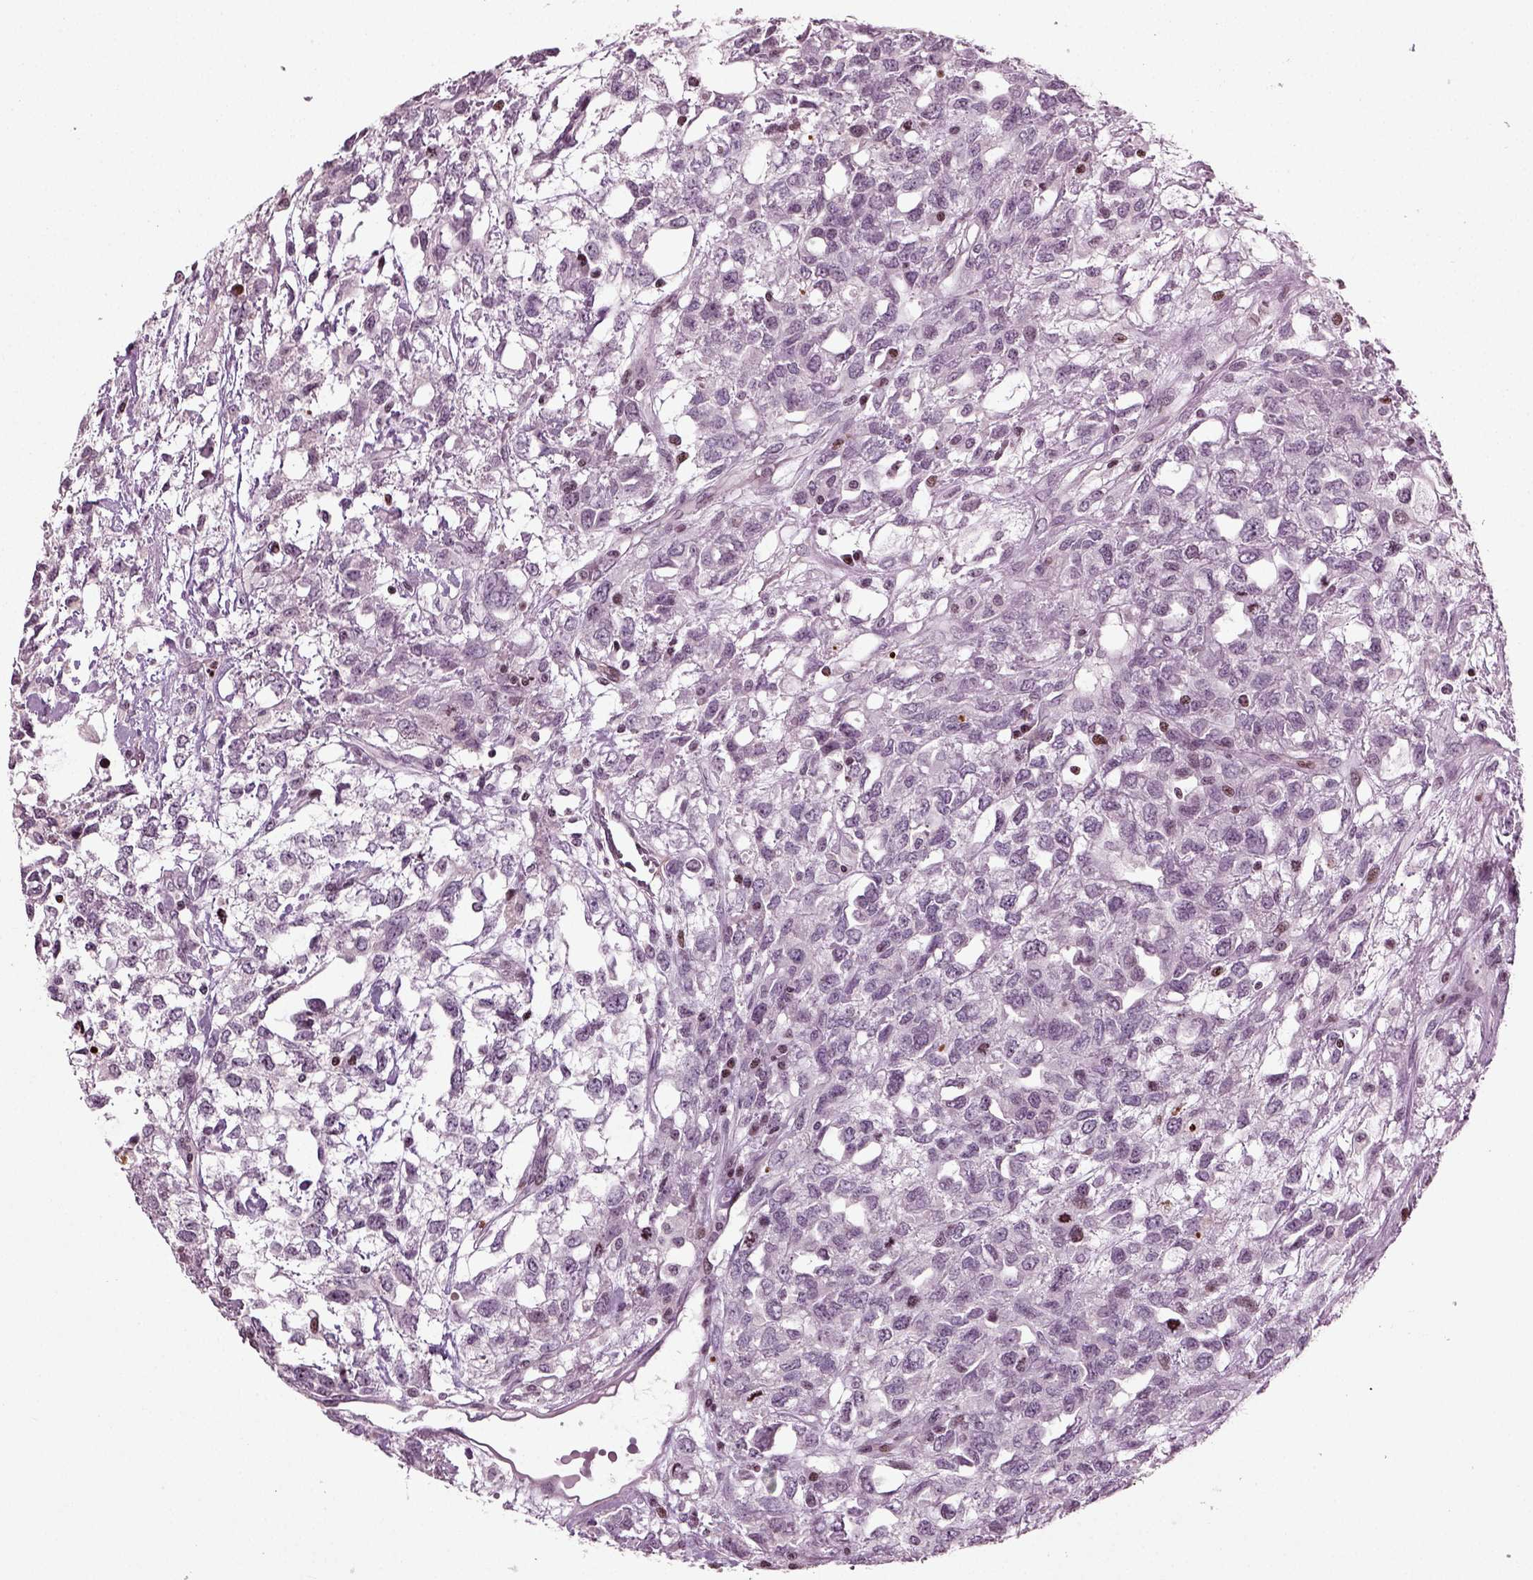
{"staining": {"intensity": "weak", "quantity": "<25%", "location": "nuclear"}, "tissue": "testis cancer", "cell_type": "Tumor cells", "image_type": "cancer", "snomed": [{"axis": "morphology", "description": "Seminoma, NOS"}, {"axis": "topography", "description": "Testis"}], "caption": "Immunohistochemistry image of neoplastic tissue: human testis cancer (seminoma) stained with DAB (3,3'-diaminobenzidine) shows no significant protein staining in tumor cells.", "gene": "HEYL", "patient": {"sex": "male", "age": 52}}